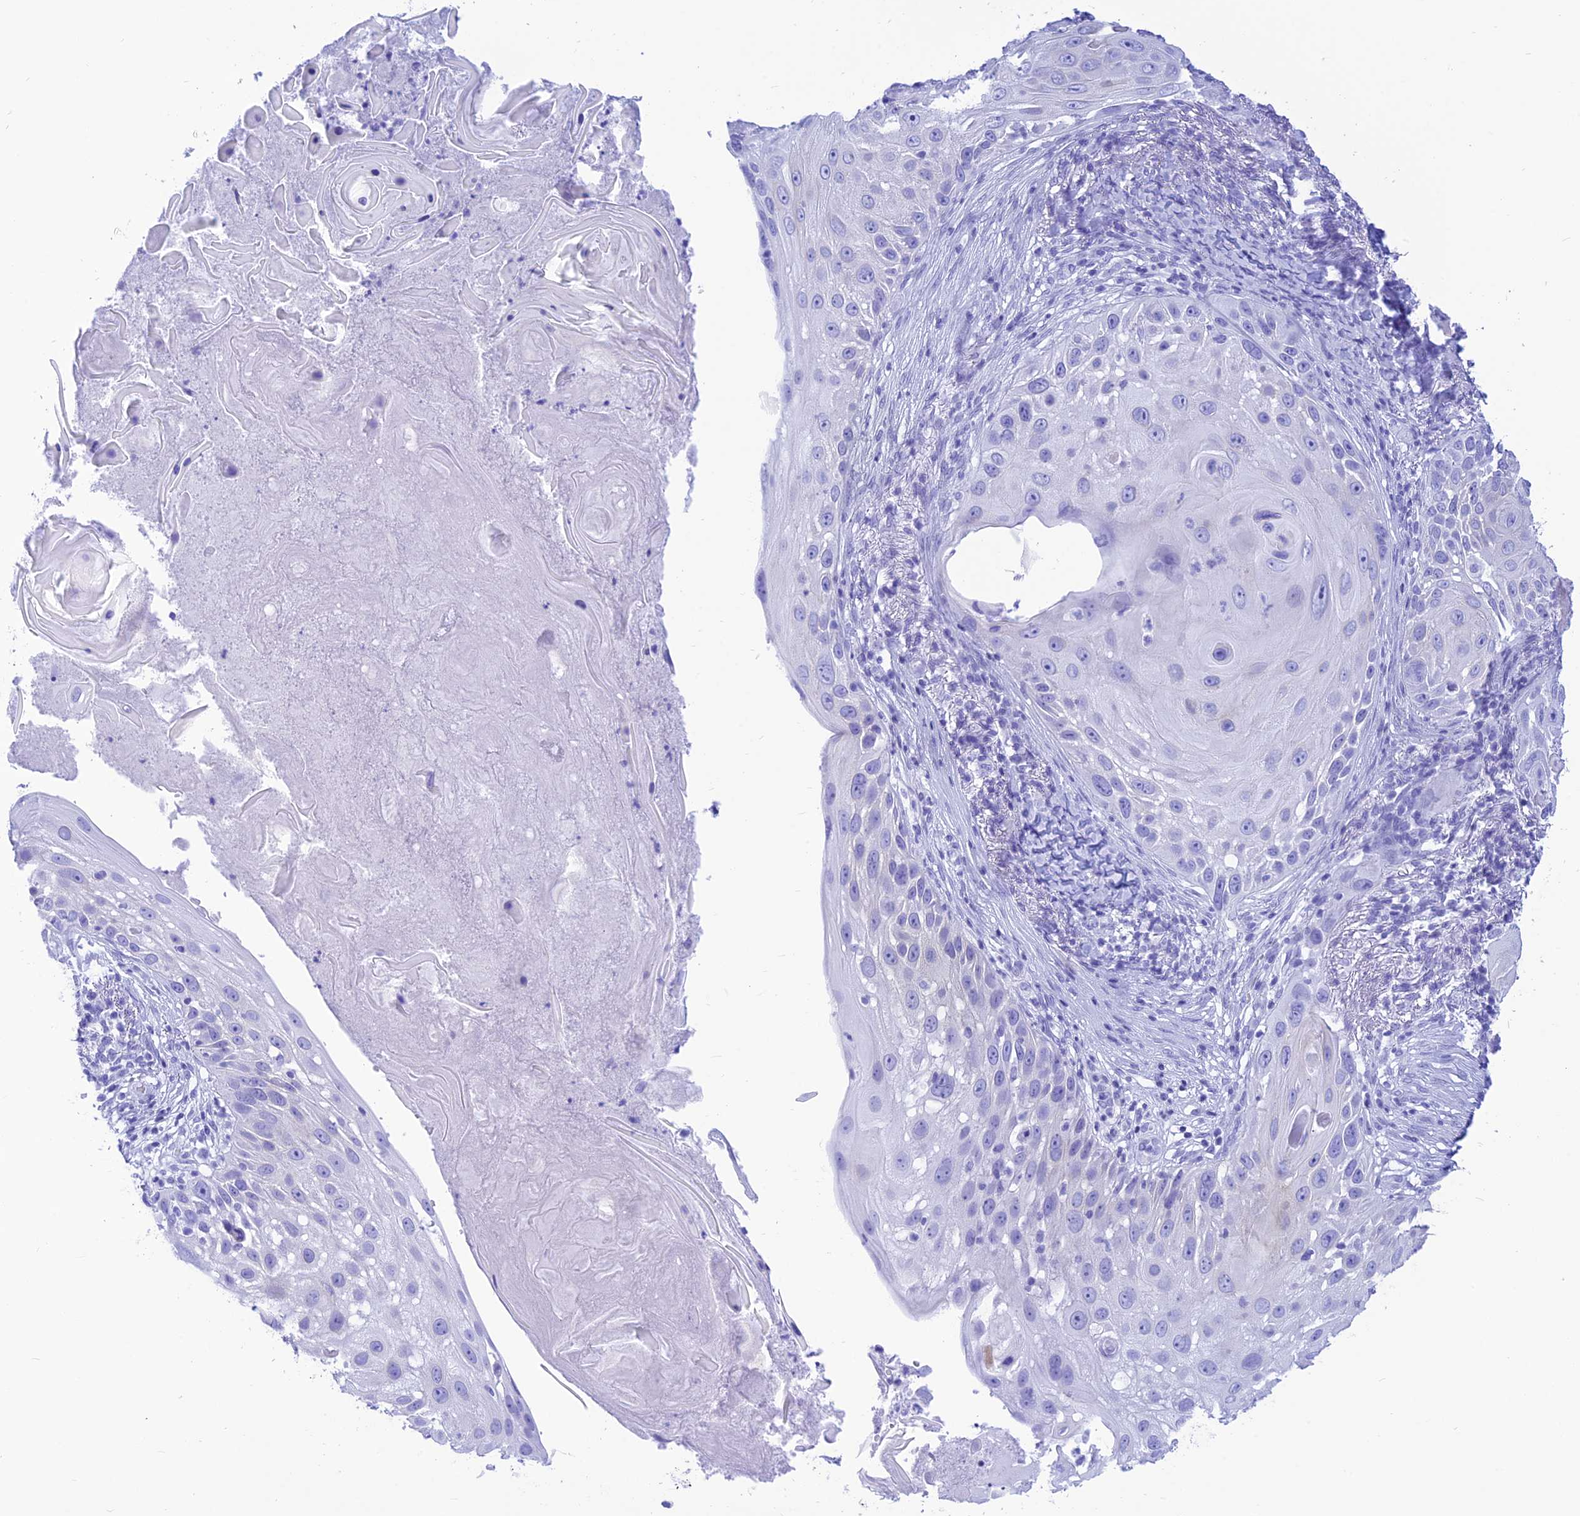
{"staining": {"intensity": "negative", "quantity": "none", "location": "none"}, "tissue": "skin cancer", "cell_type": "Tumor cells", "image_type": "cancer", "snomed": [{"axis": "morphology", "description": "Squamous cell carcinoma, NOS"}, {"axis": "topography", "description": "Skin"}], "caption": "This is a histopathology image of immunohistochemistry staining of skin squamous cell carcinoma, which shows no staining in tumor cells.", "gene": "PRNP", "patient": {"sex": "female", "age": 44}}